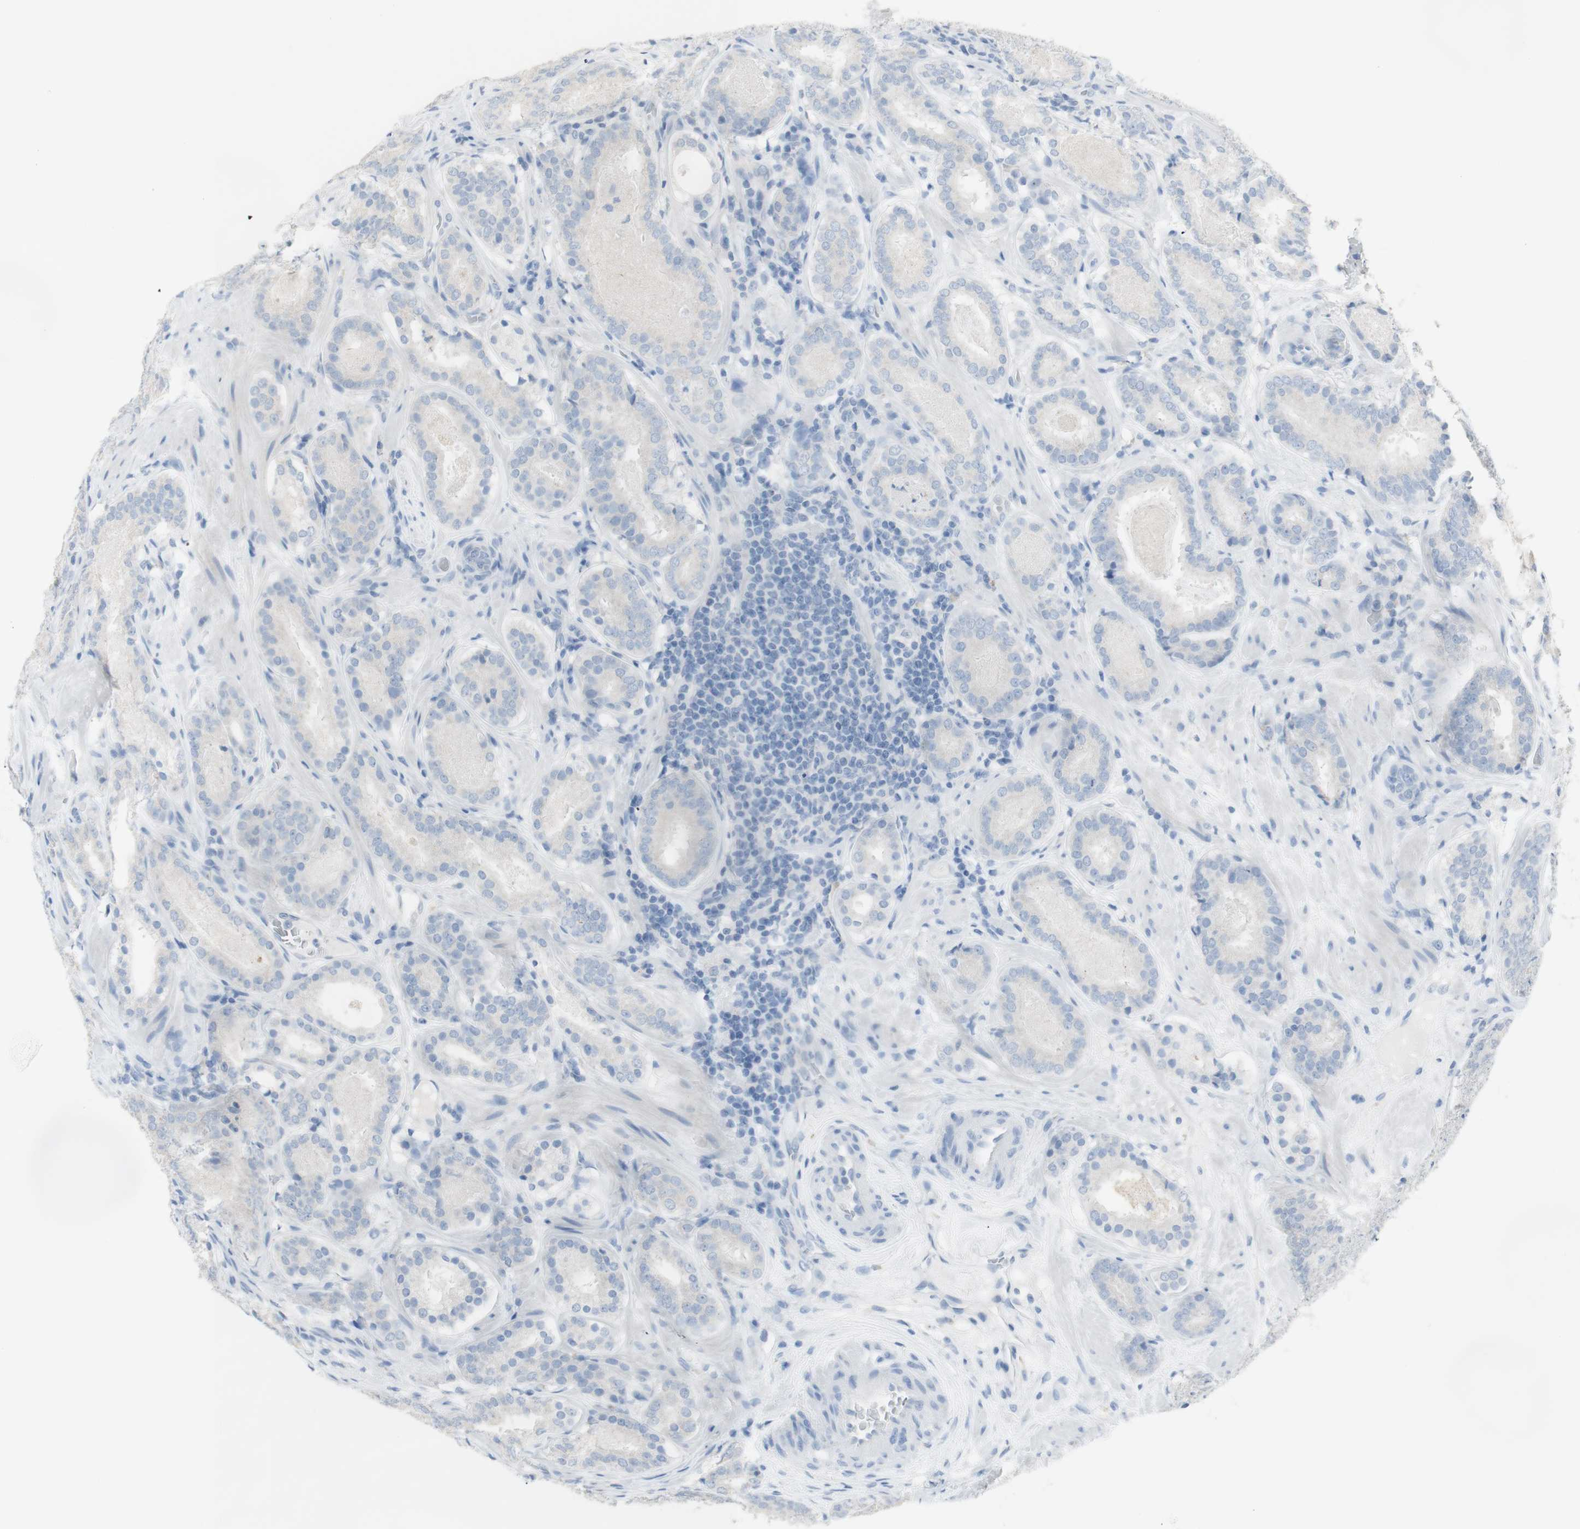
{"staining": {"intensity": "negative", "quantity": "none", "location": "none"}, "tissue": "prostate cancer", "cell_type": "Tumor cells", "image_type": "cancer", "snomed": [{"axis": "morphology", "description": "Adenocarcinoma, Low grade"}, {"axis": "topography", "description": "Prostate"}], "caption": "DAB (3,3'-diaminobenzidine) immunohistochemical staining of prostate adenocarcinoma (low-grade) exhibits no significant positivity in tumor cells.", "gene": "ART3", "patient": {"sex": "male", "age": 69}}